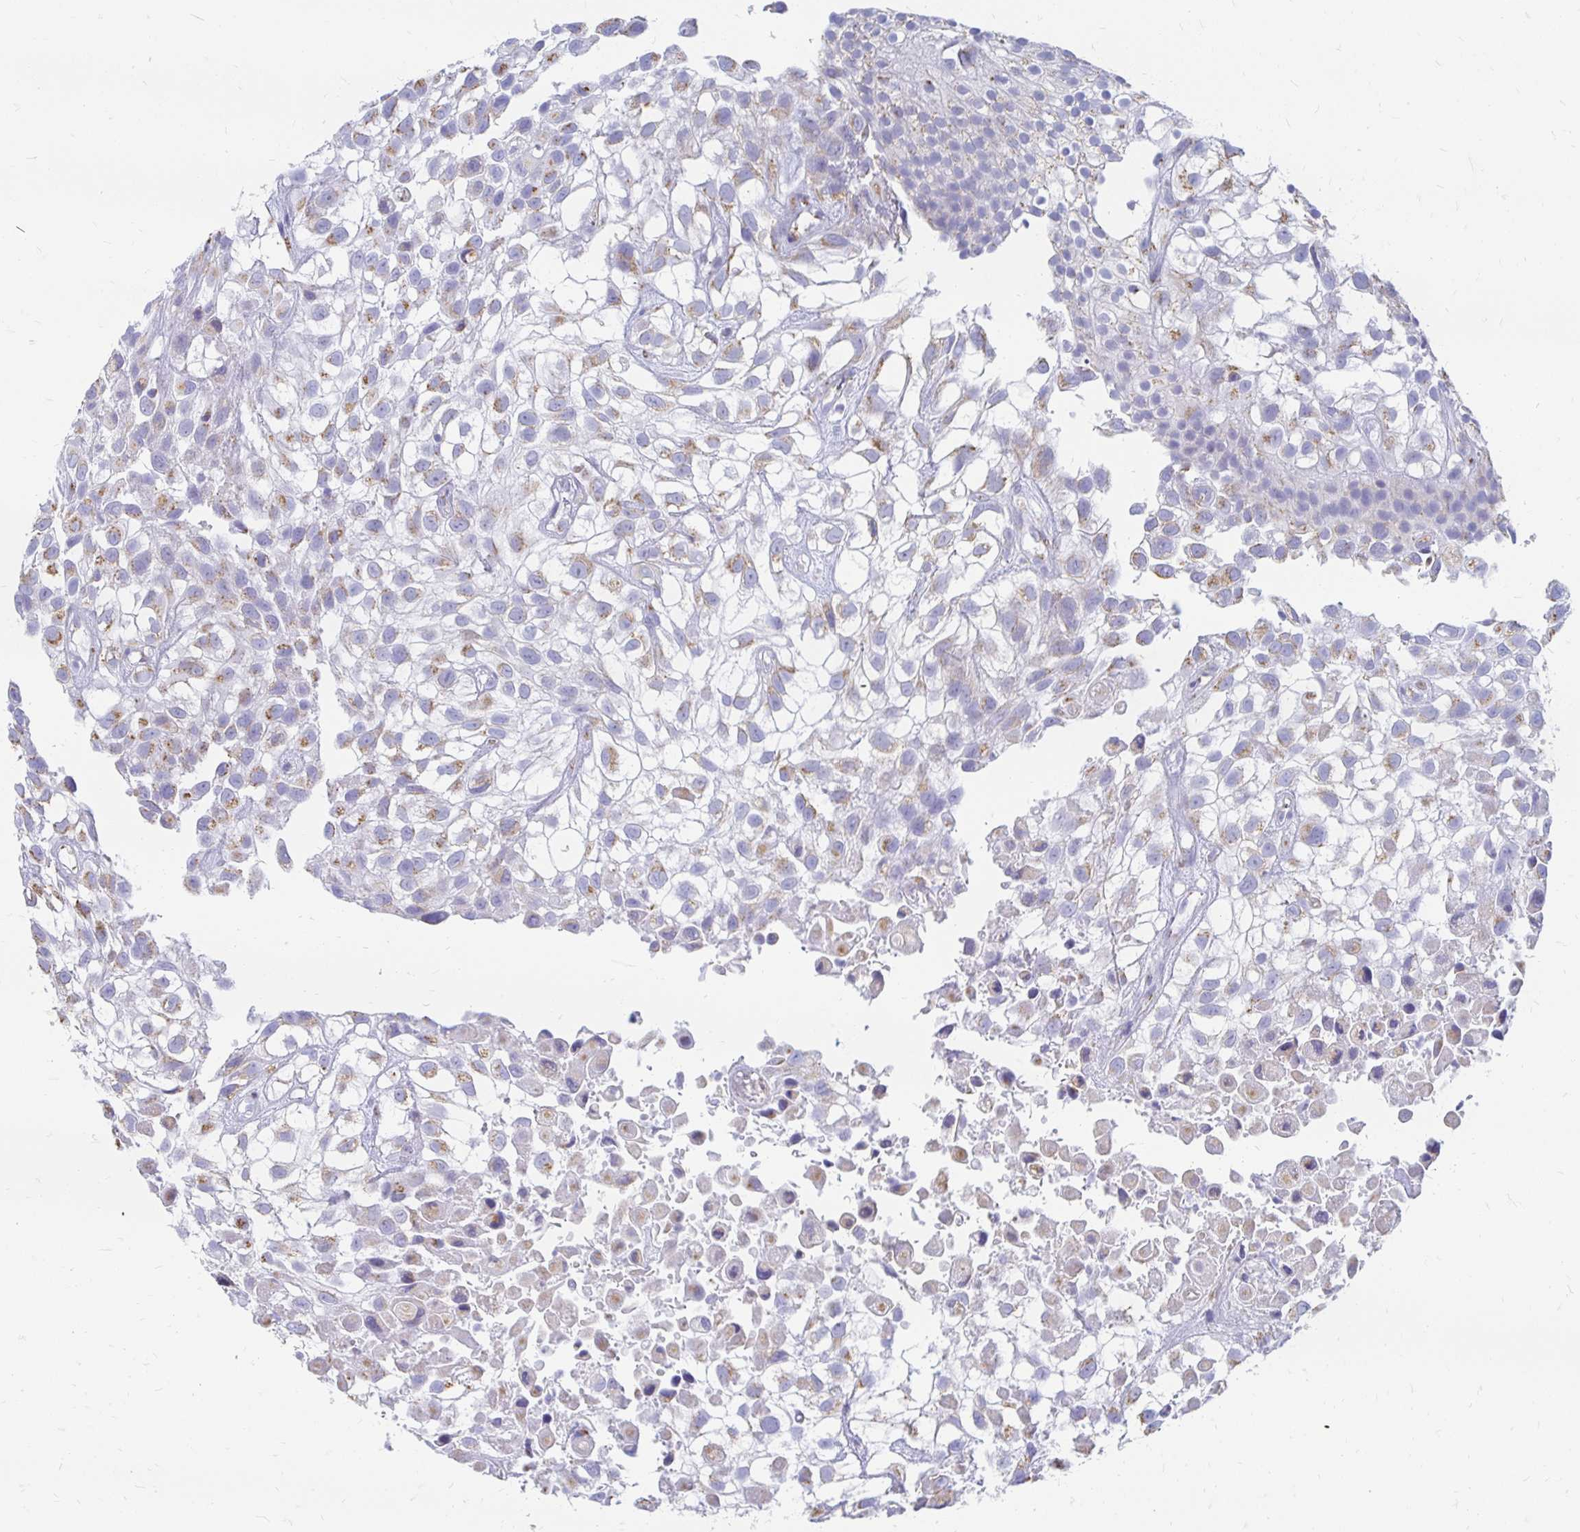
{"staining": {"intensity": "weak", "quantity": ">75%", "location": "cytoplasmic/membranous"}, "tissue": "urothelial cancer", "cell_type": "Tumor cells", "image_type": "cancer", "snomed": [{"axis": "morphology", "description": "Urothelial carcinoma, High grade"}, {"axis": "topography", "description": "Urinary bladder"}], "caption": "Protein staining reveals weak cytoplasmic/membranous positivity in about >75% of tumor cells in high-grade urothelial carcinoma. (DAB (3,3'-diaminobenzidine) IHC, brown staining for protein, blue staining for nuclei).", "gene": "PAGE4", "patient": {"sex": "male", "age": 56}}